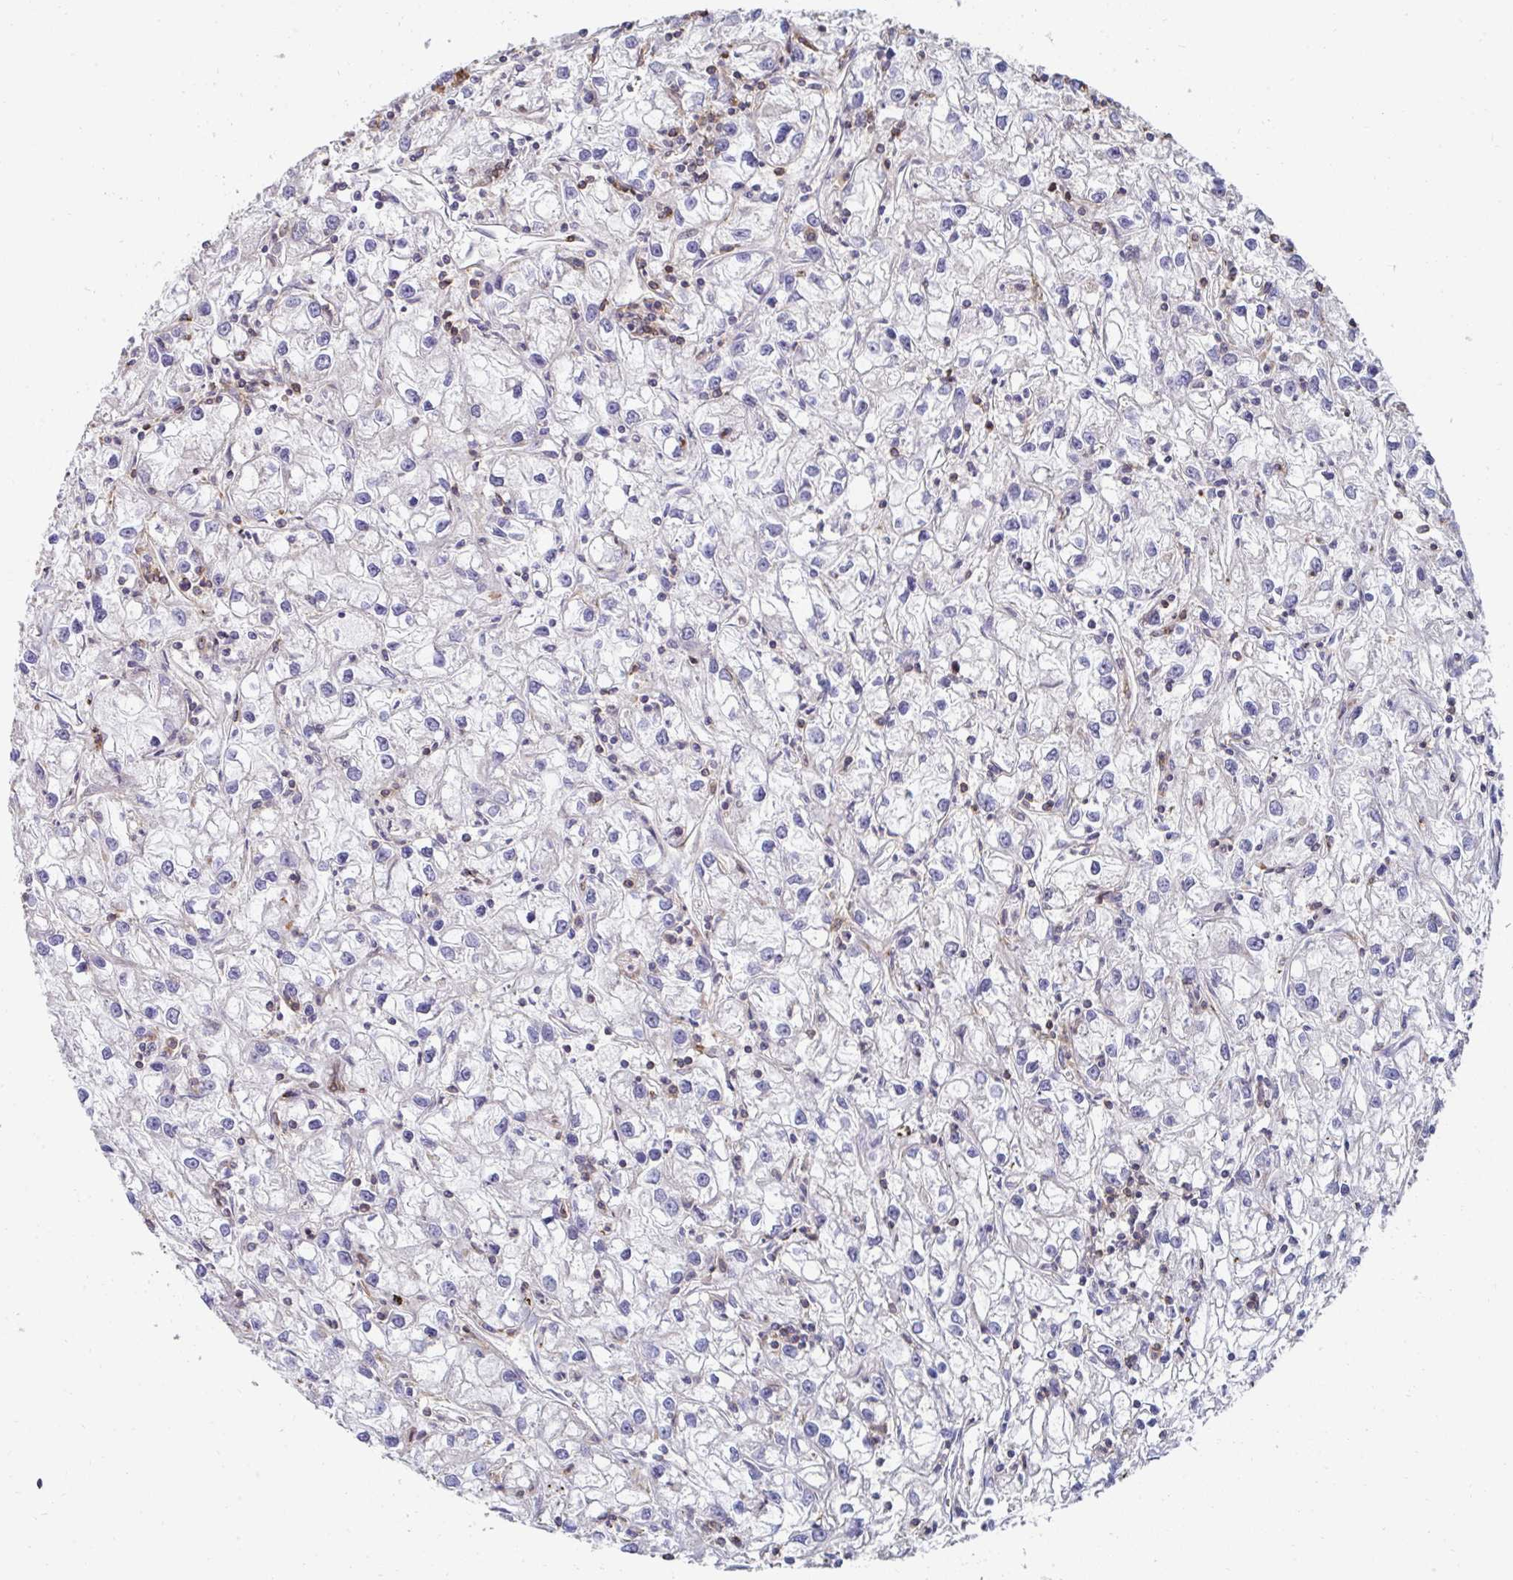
{"staining": {"intensity": "negative", "quantity": "none", "location": "none"}, "tissue": "renal cancer", "cell_type": "Tumor cells", "image_type": "cancer", "snomed": [{"axis": "morphology", "description": "Adenocarcinoma, NOS"}, {"axis": "topography", "description": "Kidney"}], "caption": "High magnification brightfield microscopy of adenocarcinoma (renal) stained with DAB (3,3'-diaminobenzidine) (brown) and counterstained with hematoxylin (blue): tumor cells show no significant expression.", "gene": "DZANK1", "patient": {"sex": "female", "age": 59}}